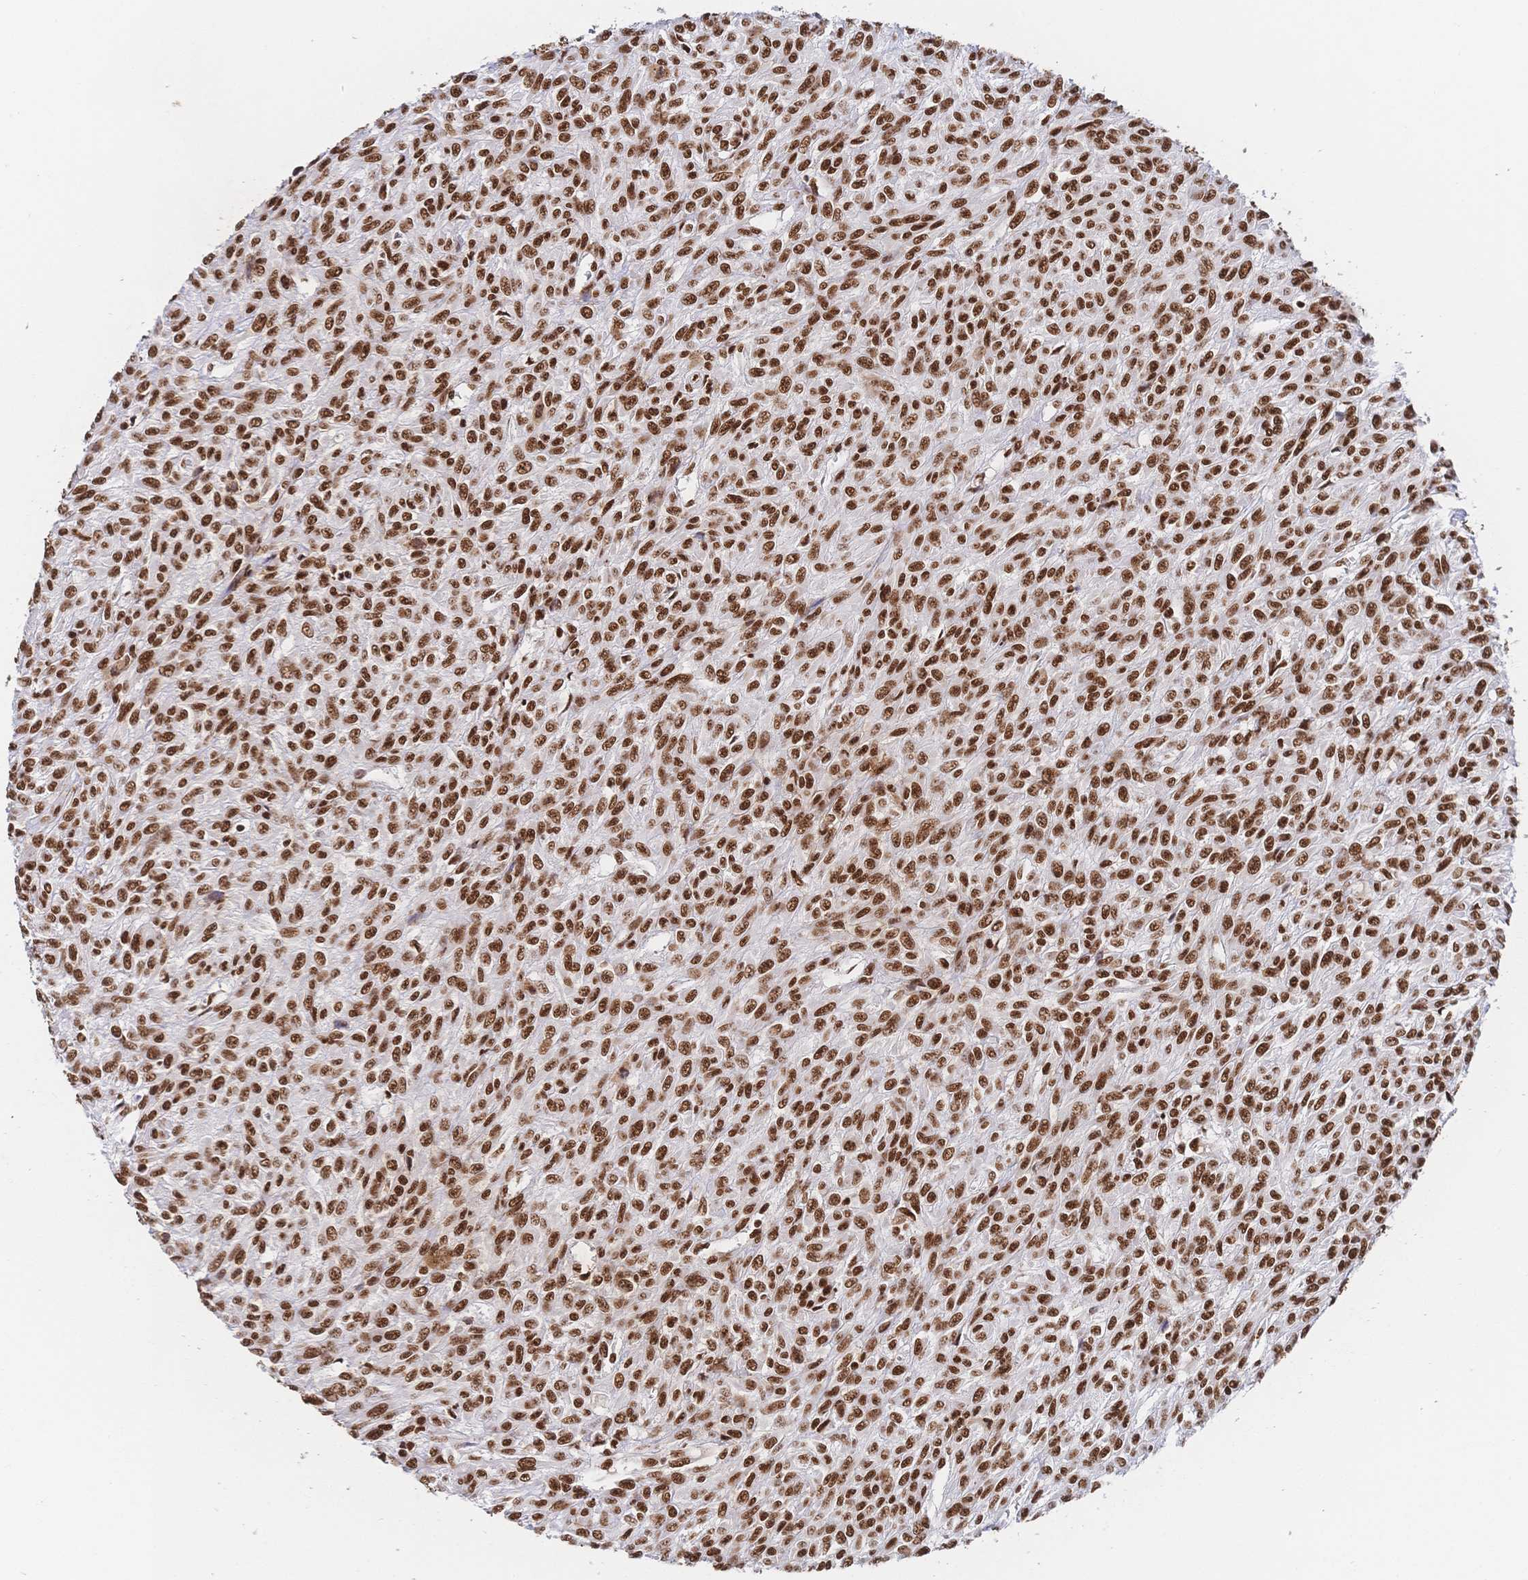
{"staining": {"intensity": "strong", "quantity": ">75%", "location": "nuclear"}, "tissue": "renal cancer", "cell_type": "Tumor cells", "image_type": "cancer", "snomed": [{"axis": "morphology", "description": "Adenocarcinoma, NOS"}, {"axis": "topography", "description": "Kidney"}], "caption": "Human renal cancer stained with a brown dye exhibits strong nuclear positive staining in approximately >75% of tumor cells.", "gene": "SRSF1", "patient": {"sex": "male", "age": 58}}